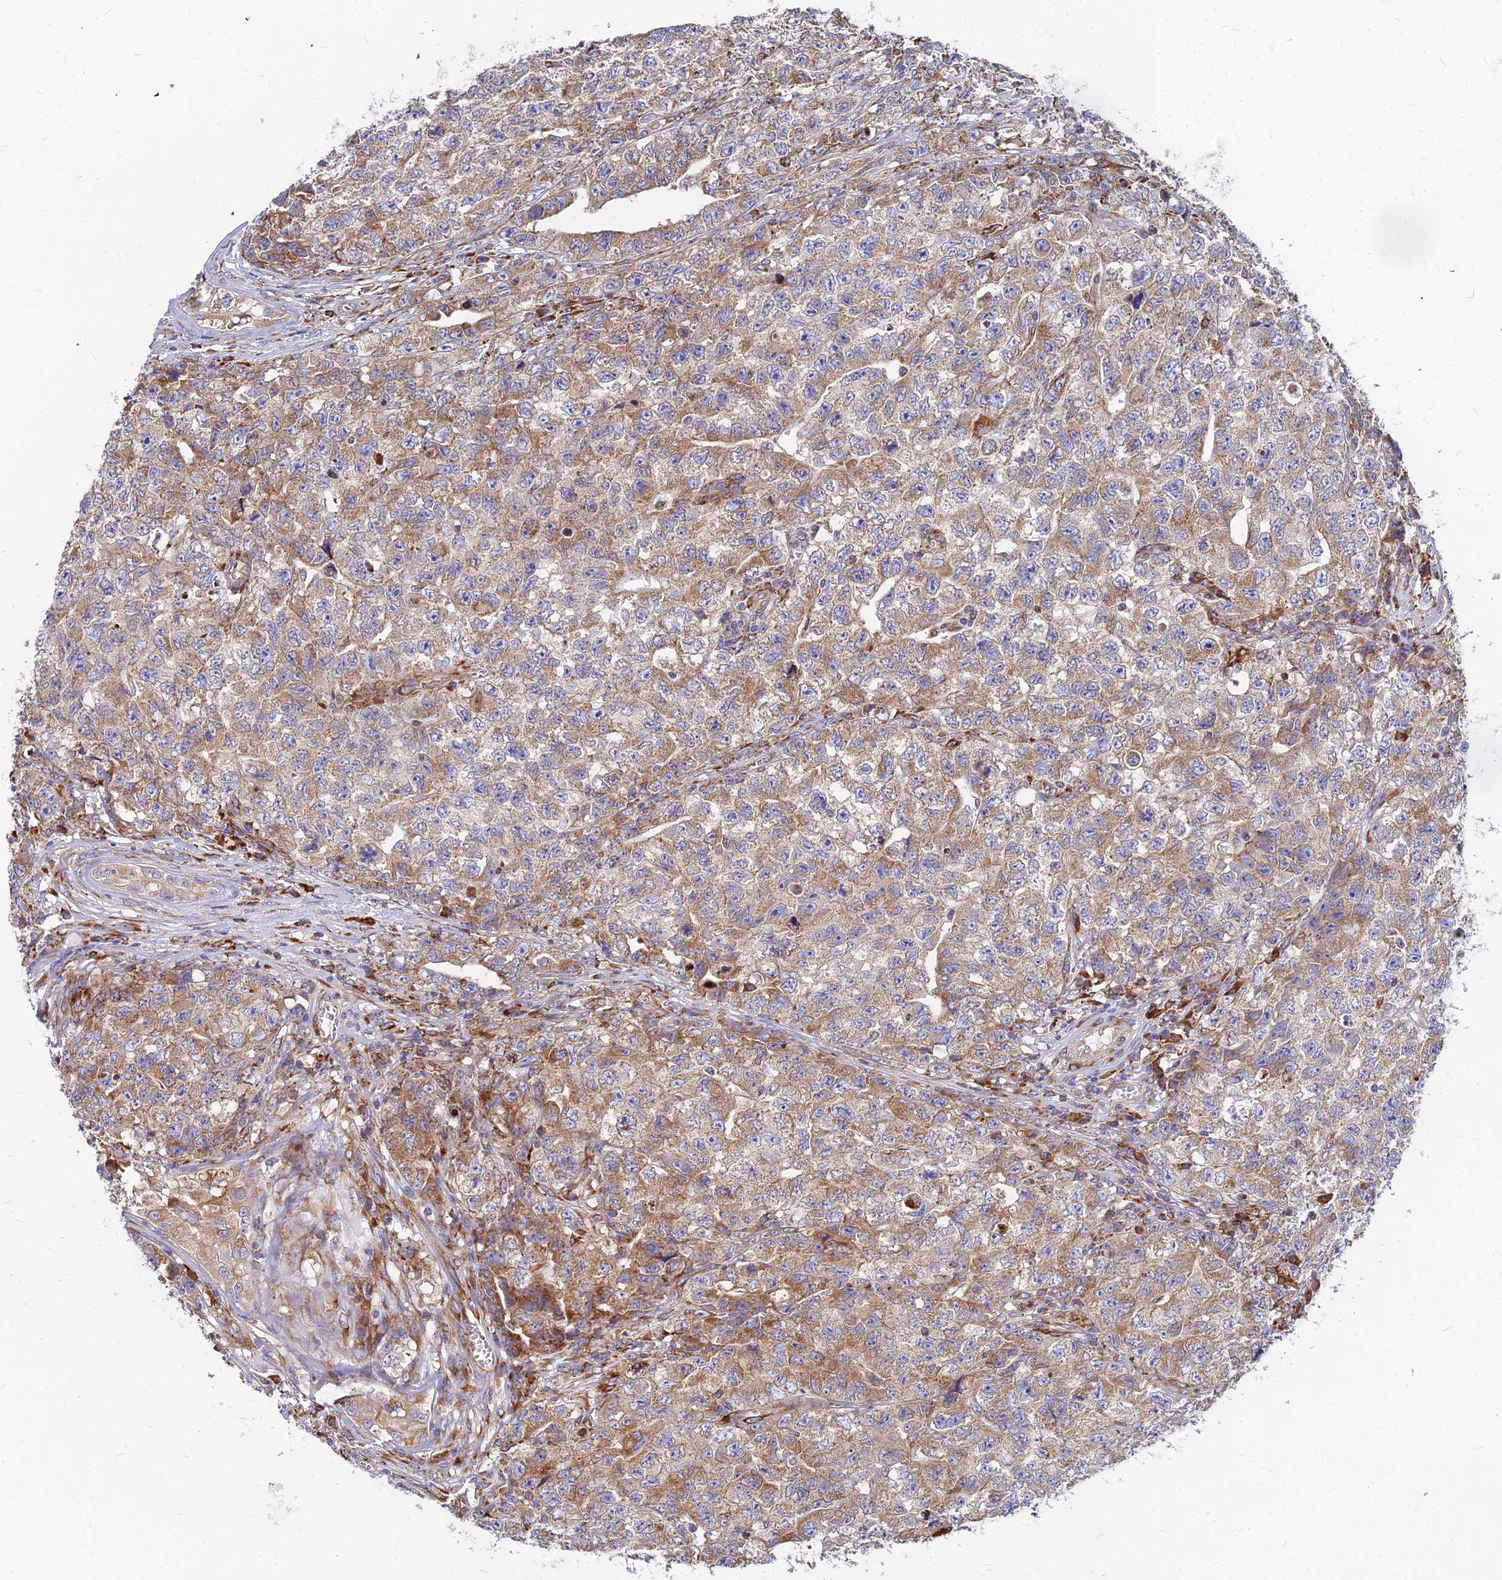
{"staining": {"intensity": "moderate", "quantity": ">75%", "location": "cytoplasmic/membranous"}, "tissue": "testis cancer", "cell_type": "Tumor cells", "image_type": "cancer", "snomed": [{"axis": "morphology", "description": "Carcinoma, Embryonal, NOS"}, {"axis": "topography", "description": "Testis"}], "caption": "IHC of testis embryonal carcinoma exhibits medium levels of moderate cytoplasmic/membranous positivity in about >75% of tumor cells.", "gene": "CCT6B", "patient": {"sex": "male", "age": 31}}